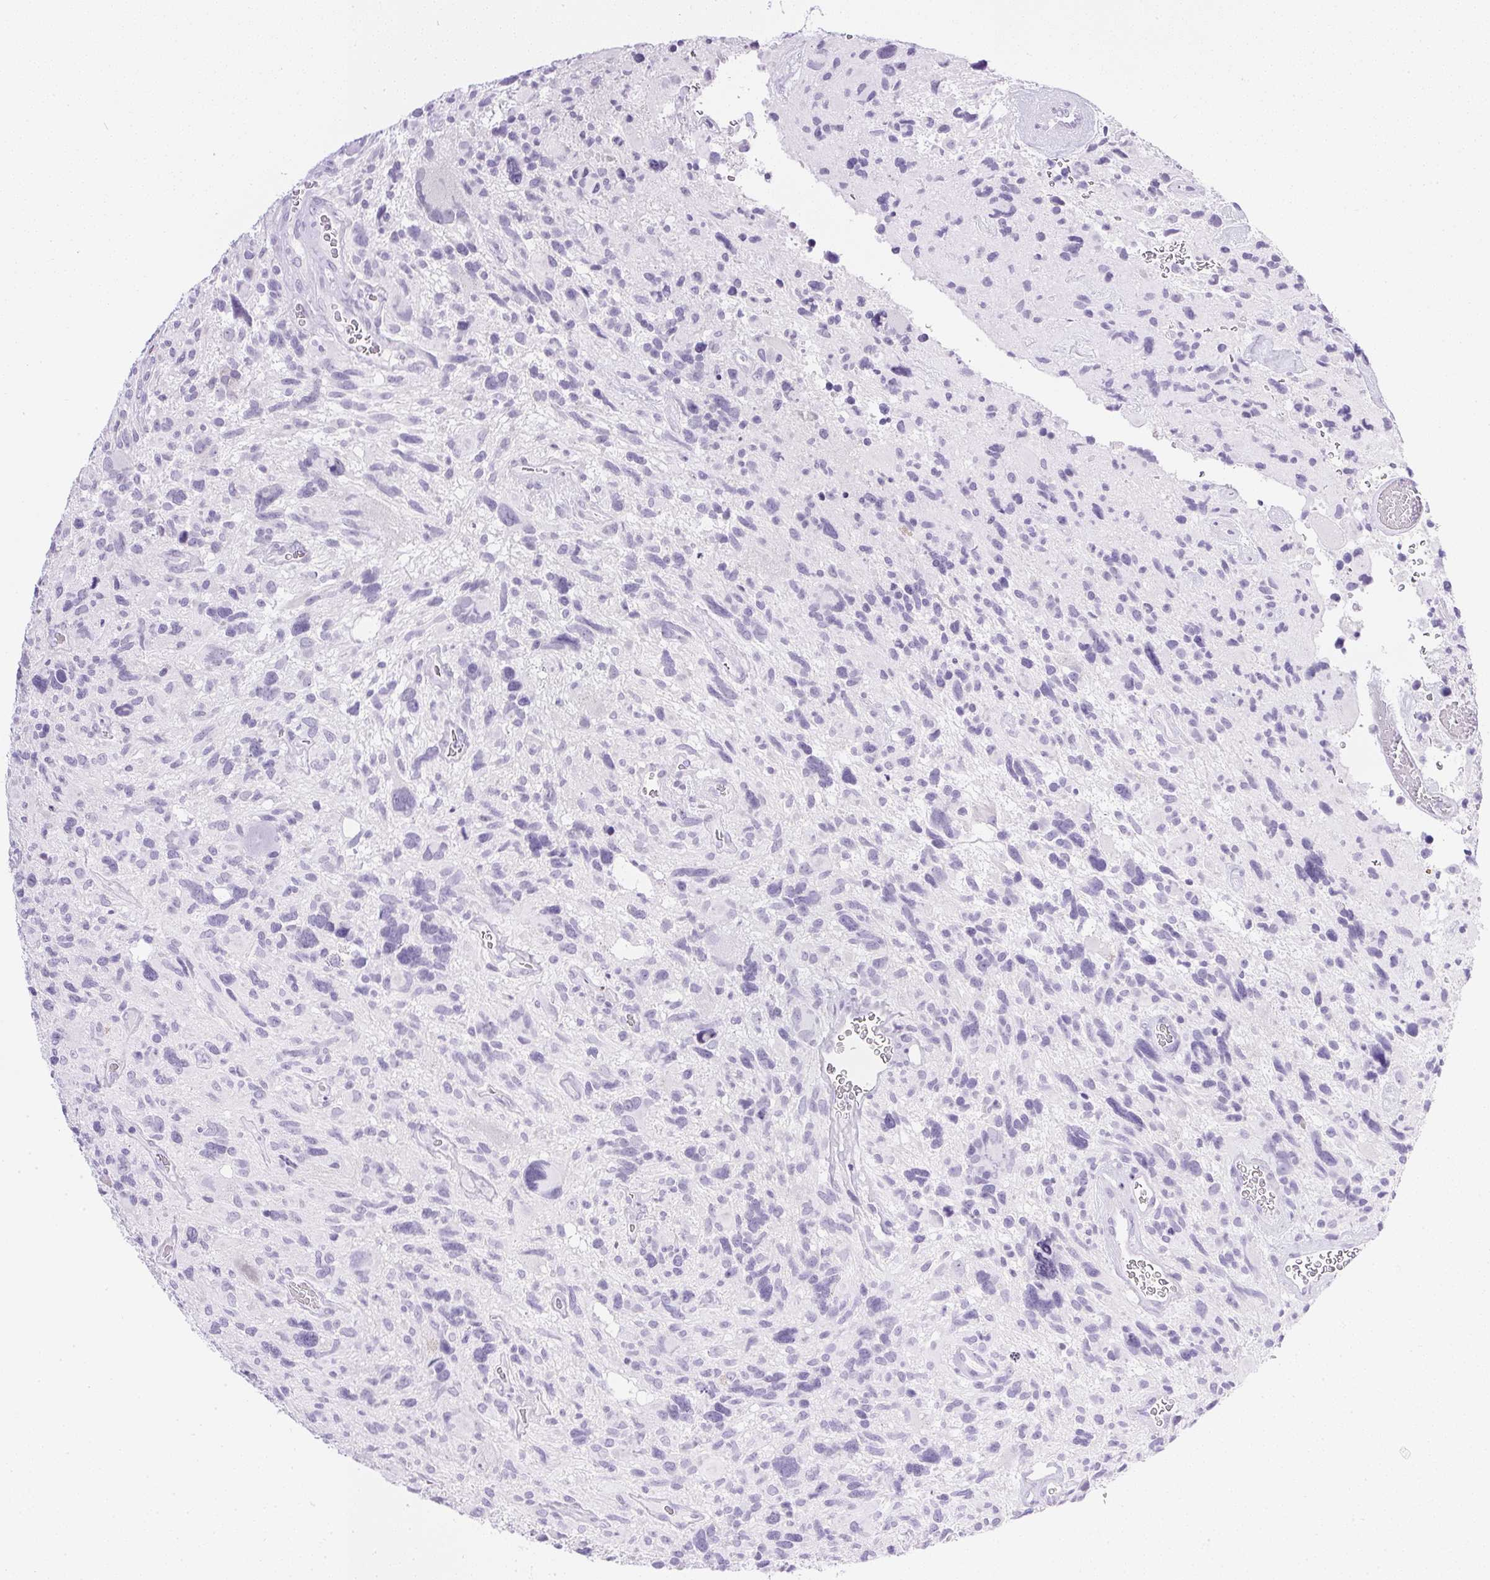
{"staining": {"intensity": "negative", "quantity": "none", "location": "none"}, "tissue": "glioma", "cell_type": "Tumor cells", "image_type": "cancer", "snomed": [{"axis": "morphology", "description": "Glioma, malignant, High grade"}, {"axis": "topography", "description": "Brain"}], "caption": "Image shows no protein staining in tumor cells of malignant high-grade glioma tissue.", "gene": "CPB1", "patient": {"sex": "male", "age": 49}}